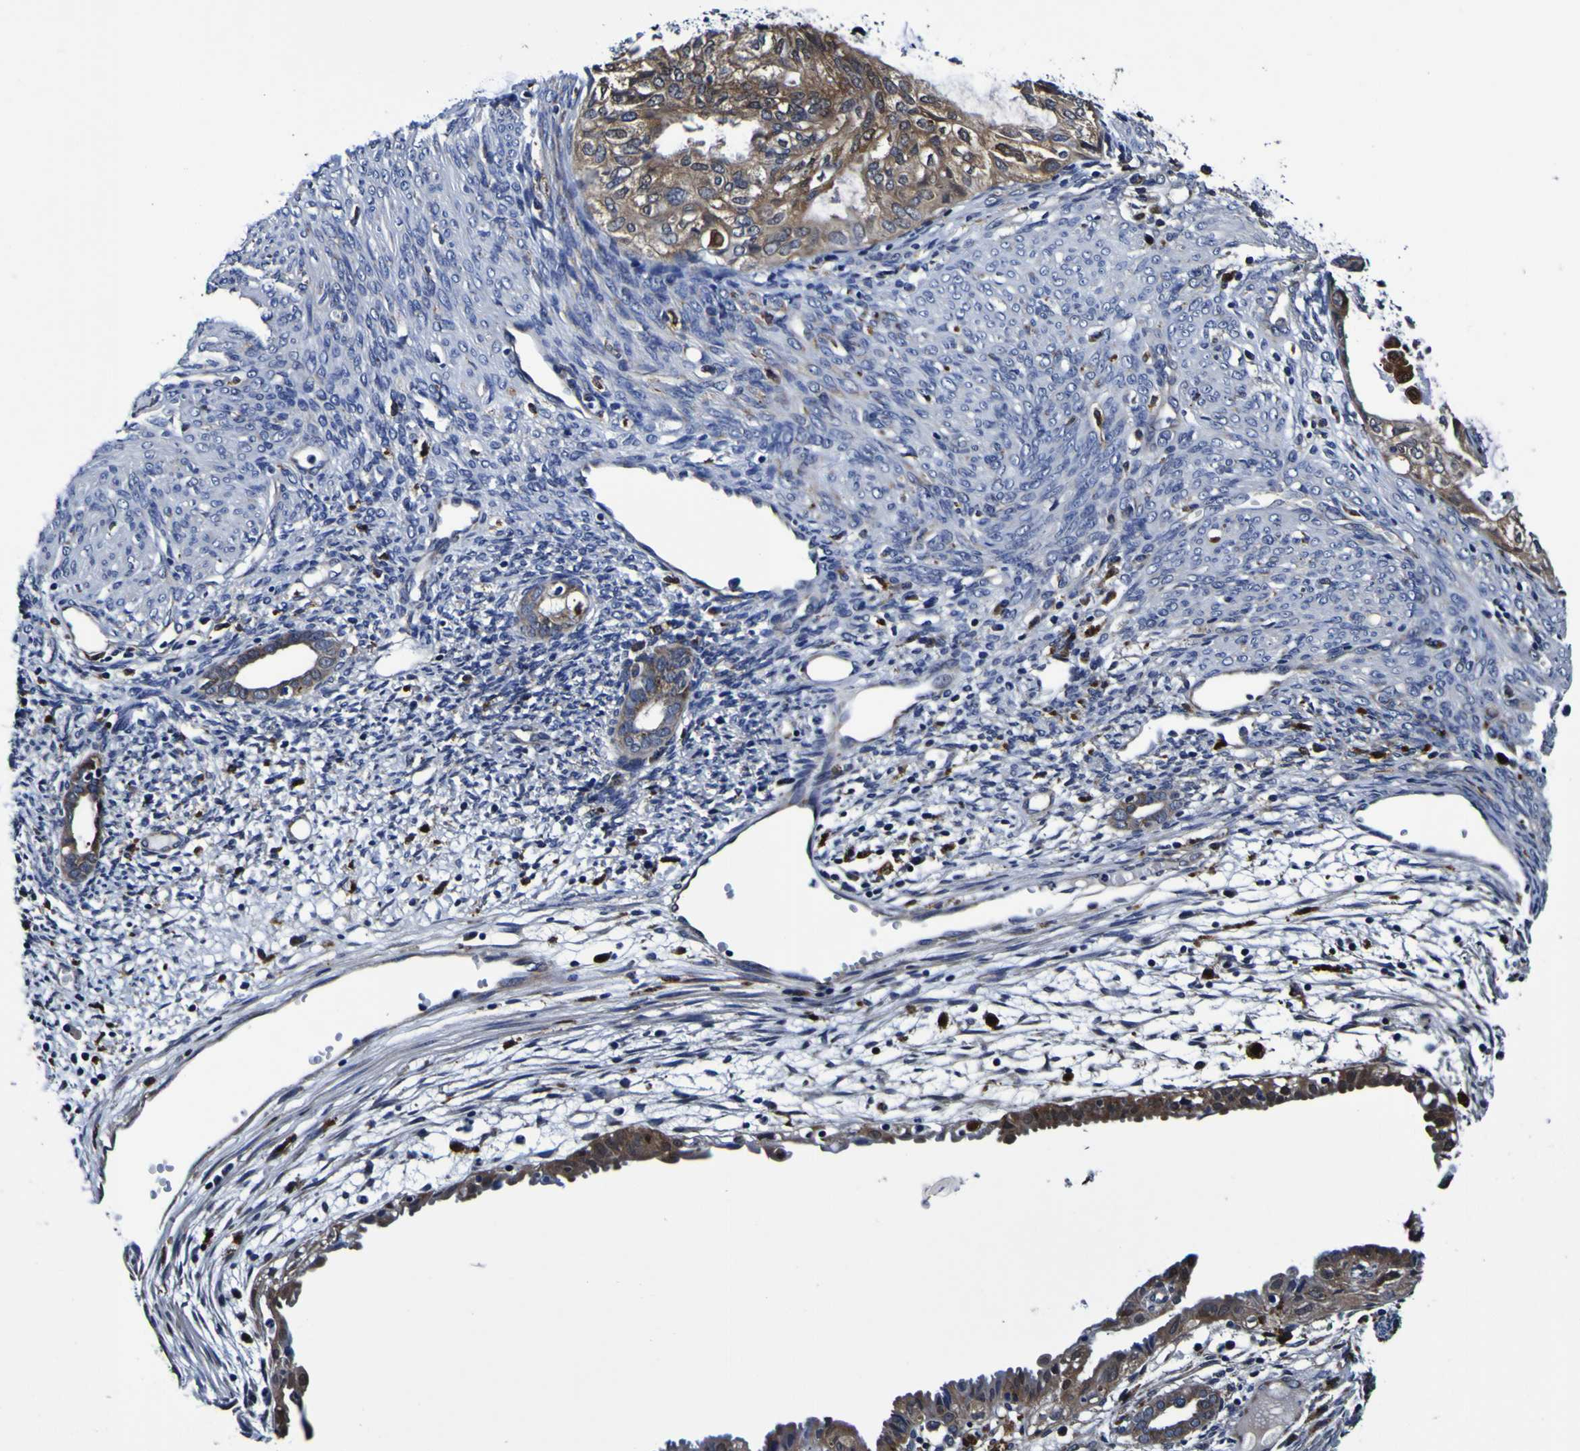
{"staining": {"intensity": "moderate", "quantity": ">75%", "location": "cytoplasmic/membranous"}, "tissue": "cervical cancer", "cell_type": "Tumor cells", "image_type": "cancer", "snomed": [{"axis": "morphology", "description": "Normal tissue, NOS"}, {"axis": "morphology", "description": "Adenocarcinoma, NOS"}, {"axis": "topography", "description": "Cervix"}, {"axis": "topography", "description": "Endometrium"}], "caption": "A medium amount of moderate cytoplasmic/membranous positivity is present in about >75% of tumor cells in adenocarcinoma (cervical) tissue.", "gene": "GPX1", "patient": {"sex": "female", "age": 86}}